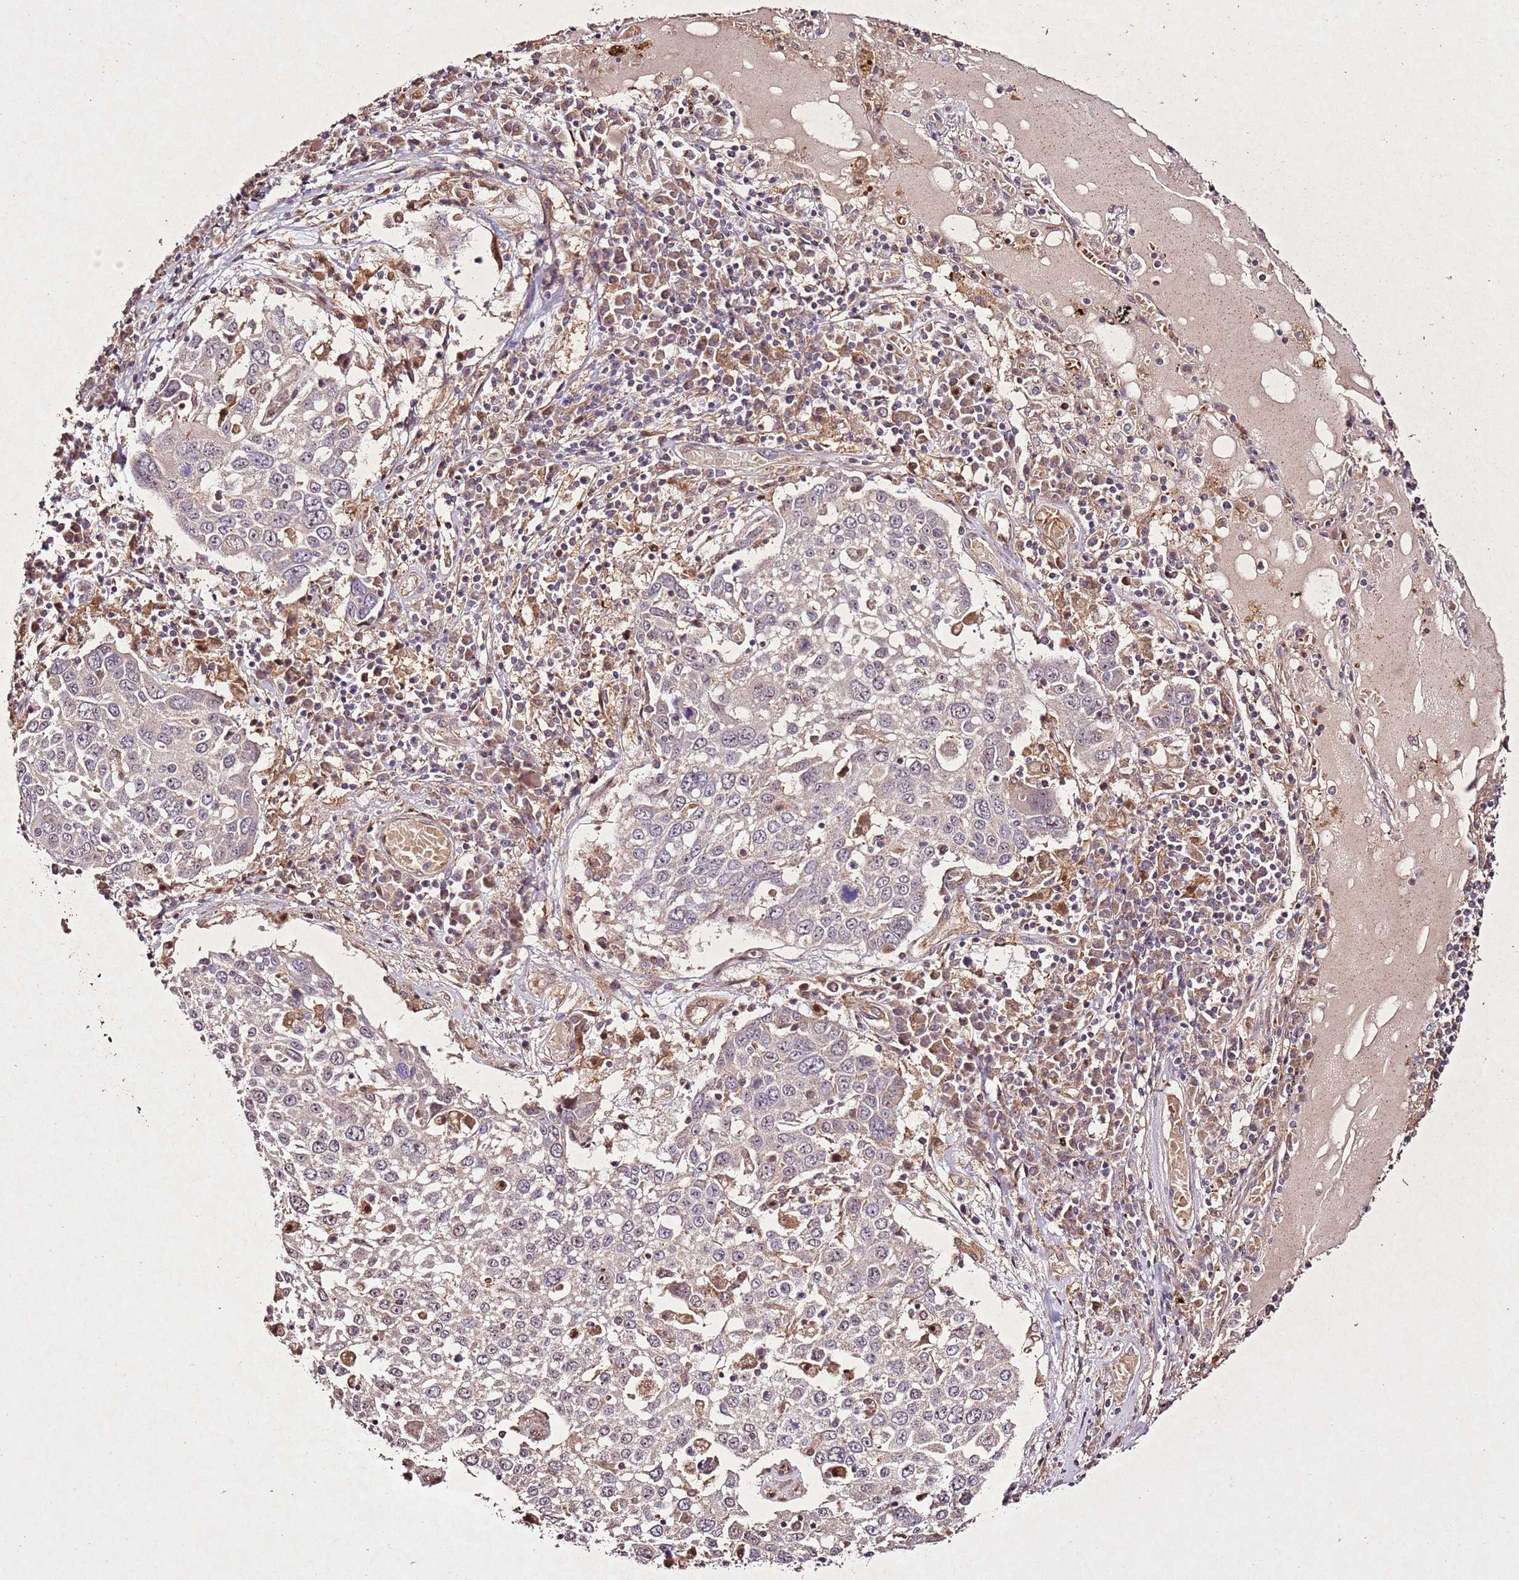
{"staining": {"intensity": "negative", "quantity": "none", "location": "none"}, "tissue": "lung cancer", "cell_type": "Tumor cells", "image_type": "cancer", "snomed": [{"axis": "morphology", "description": "Squamous cell carcinoma, NOS"}, {"axis": "topography", "description": "Lung"}], "caption": "Immunohistochemistry (IHC) histopathology image of neoplastic tissue: human lung squamous cell carcinoma stained with DAB demonstrates no significant protein expression in tumor cells.", "gene": "PTMA", "patient": {"sex": "male", "age": 65}}